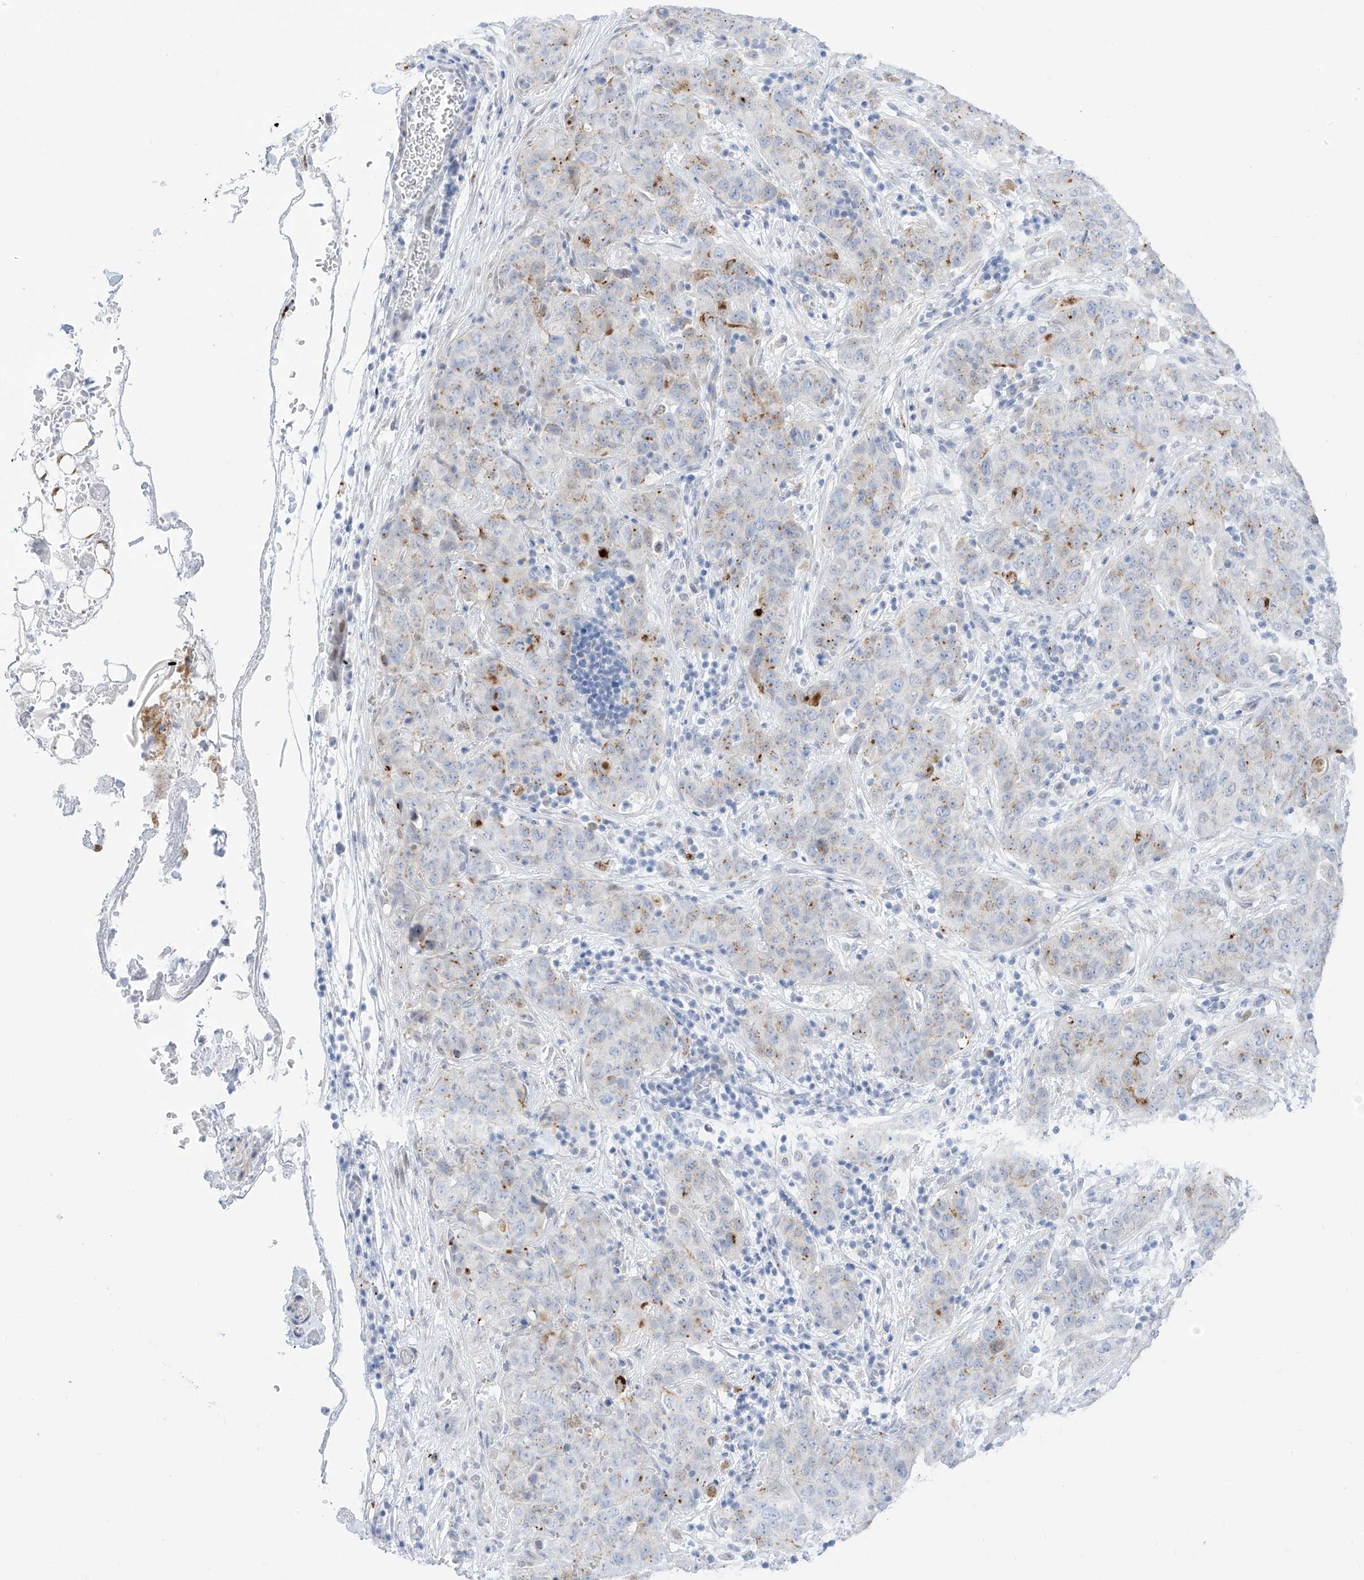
{"staining": {"intensity": "weak", "quantity": "<25%", "location": "cytoplasmic/membranous"}, "tissue": "stomach cancer", "cell_type": "Tumor cells", "image_type": "cancer", "snomed": [{"axis": "morphology", "description": "Normal tissue, NOS"}, {"axis": "morphology", "description": "Adenocarcinoma, NOS"}, {"axis": "topography", "description": "Lymph node"}, {"axis": "topography", "description": "Stomach"}], "caption": "High magnification brightfield microscopy of adenocarcinoma (stomach) stained with DAB (3,3'-diaminobenzidine) (brown) and counterstained with hematoxylin (blue): tumor cells show no significant positivity. The staining was performed using DAB (3,3'-diaminobenzidine) to visualize the protein expression in brown, while the nuclei were stained in blue with hematoxylin (Magnification: 20x).", "gene": "PSPH", "patient": {"sex": "male", "age": 48}}